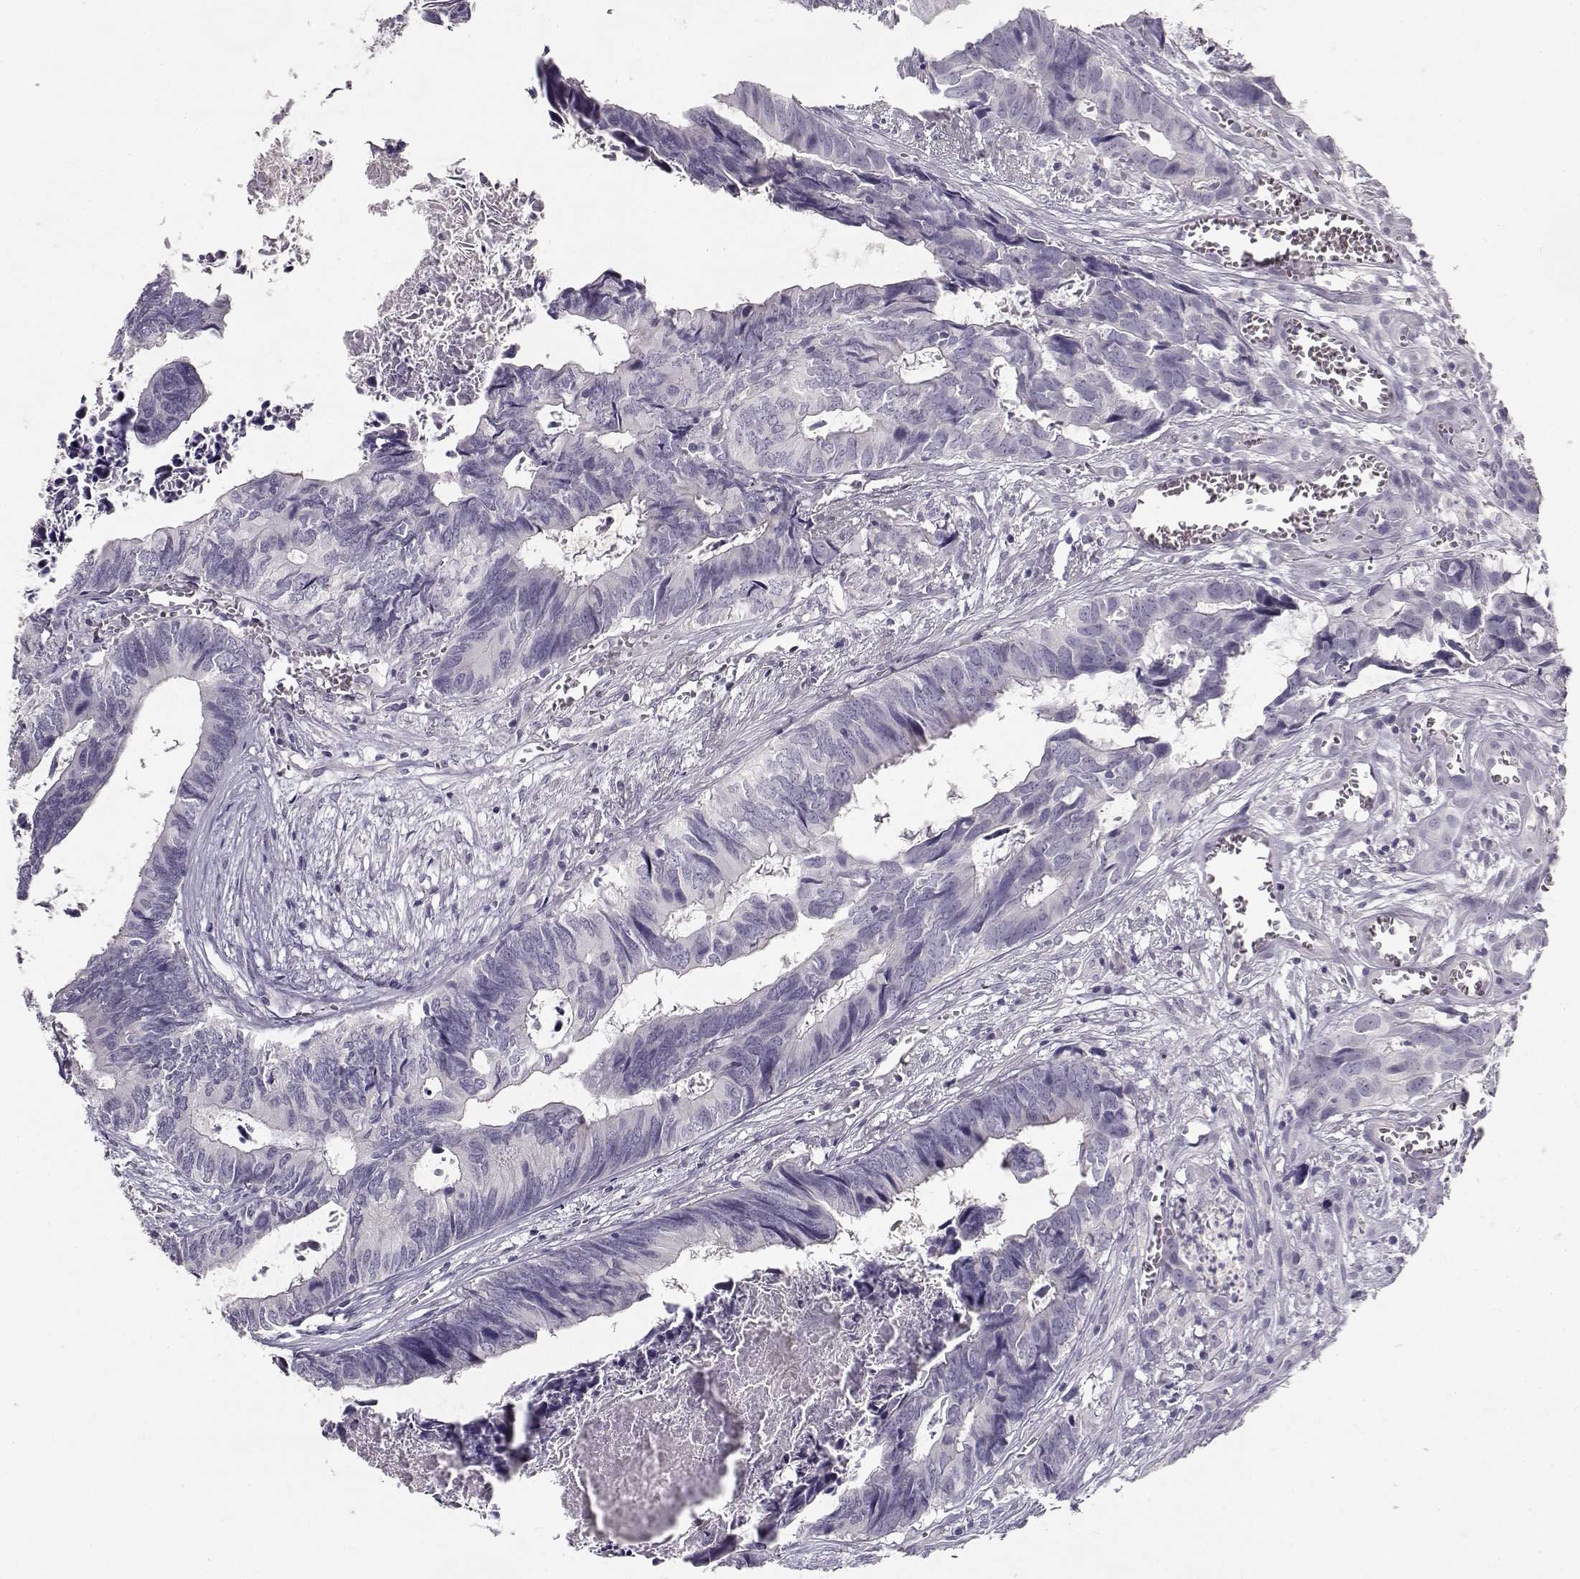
{"staining": {"intensity": "negative", "quantity": "none", "location": "none"}, "tissue": "colorectal cancer", "cell_type": "Tumor cells", "image_type": "cancer", "snomed": [{"axis": "morphology", "description": "Adenocarcinoma, NOS"}, {"axis": "topography", "description": "Colon"}], "caption": "This image is of colorectal adenocarcinoma stained with IHC to label a protein in brown with the nuclei are counter-stained blue. There is no staining in tumor cells.", "gene": "TPH2", "patient": {"sex": "female", "age": 82}}